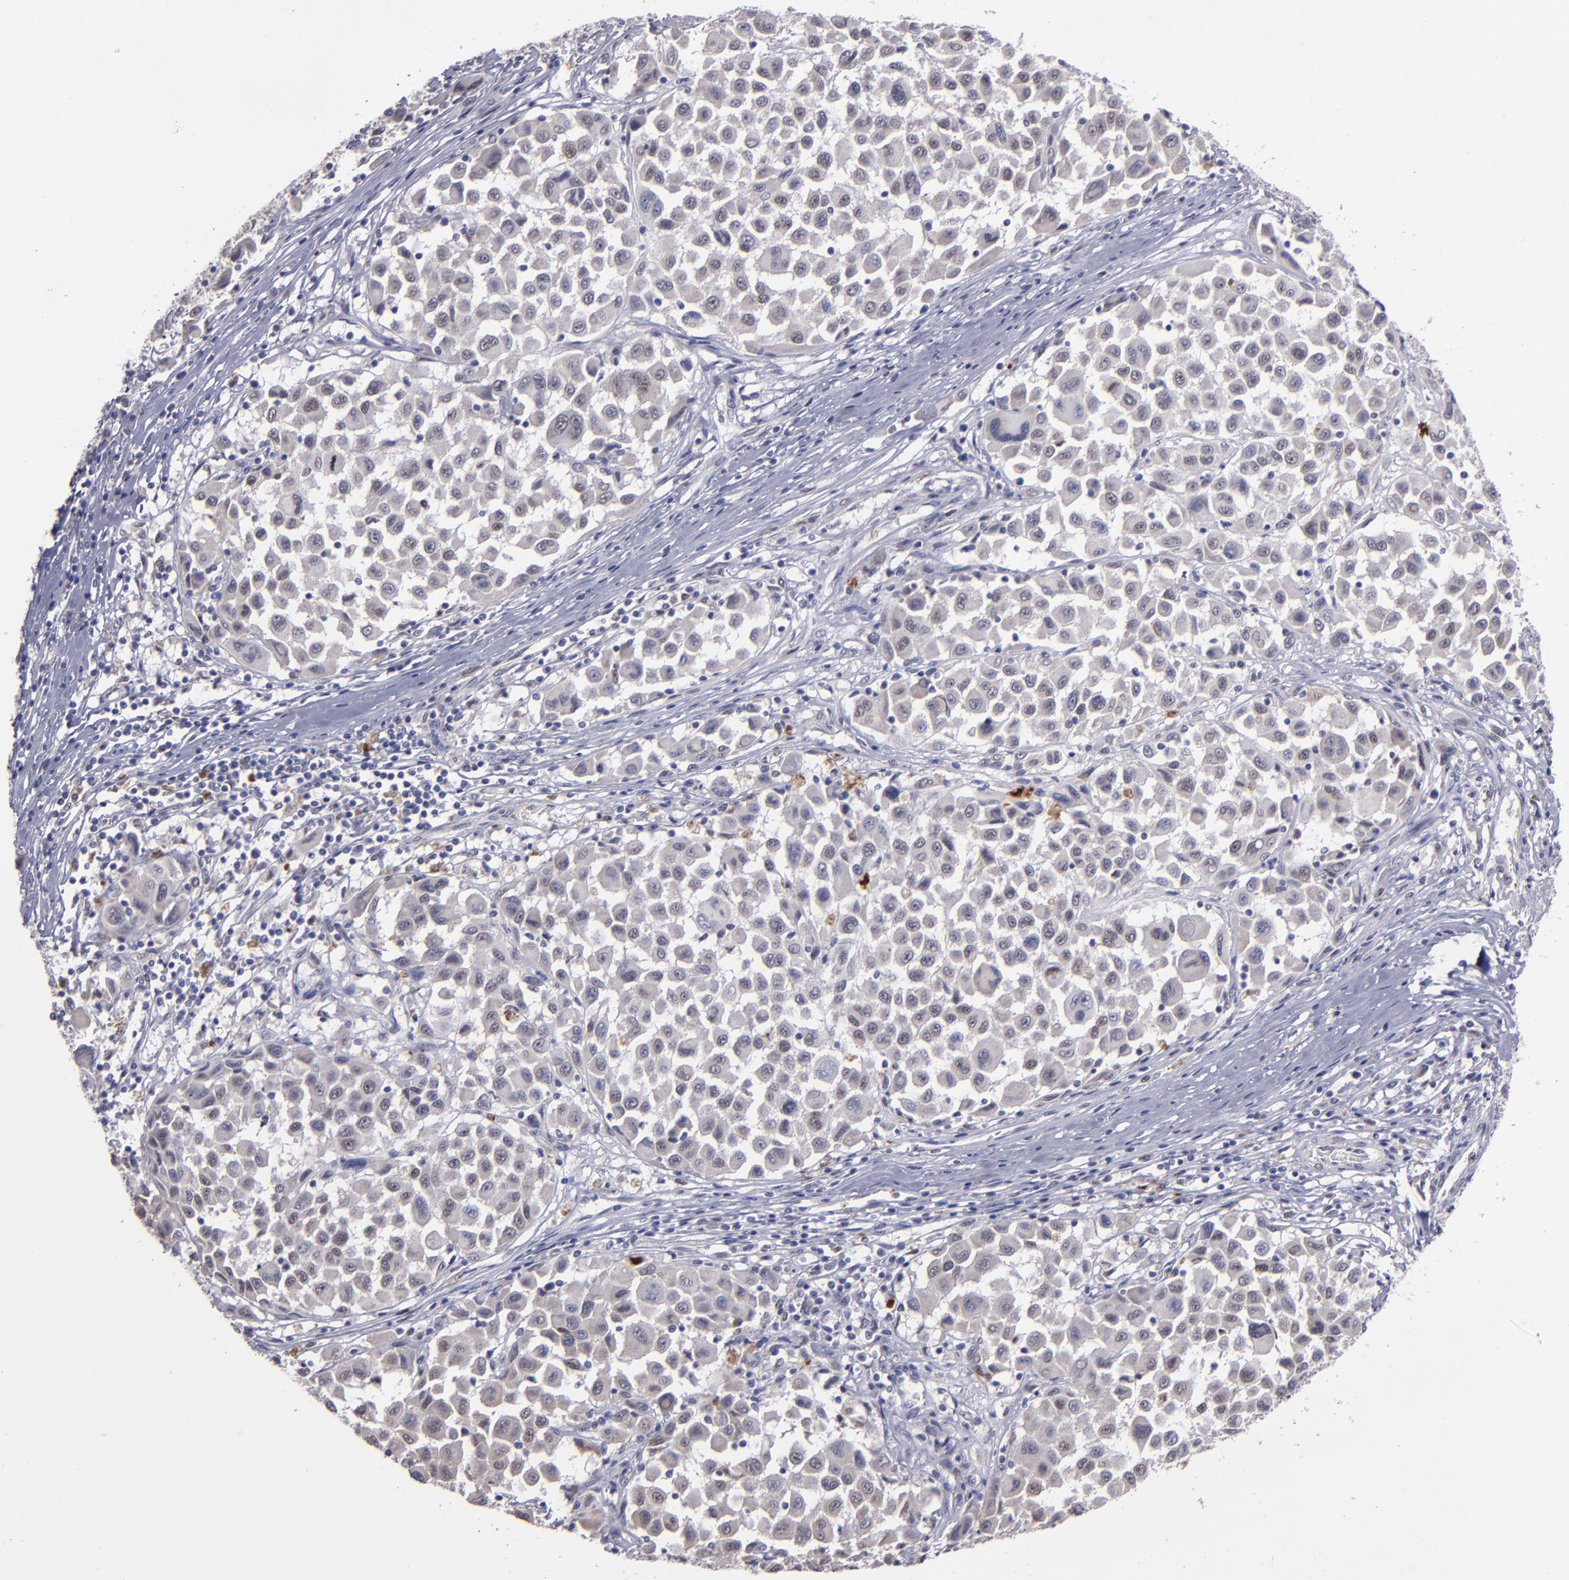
{"staining": {"intensity": "negative", "quantity": "none", "location": "none"}, "tissue": "melanoma", "cell_type": "Tumor cells", "image_type": "cancer", "snomed": [{"axis": "morphology", "description": "Malignant melanoma, Metastatic site"}, {"axis": "topography", "description": "Lymph node"}], "caption": "This is a histopathology image of immunohistochemistry (IHC) staining of malignant melanoma (metastatic site), which shows no staining in tumor cells.", "gene": "RREB1", "patient": {"sex": "male", "age": 61}}